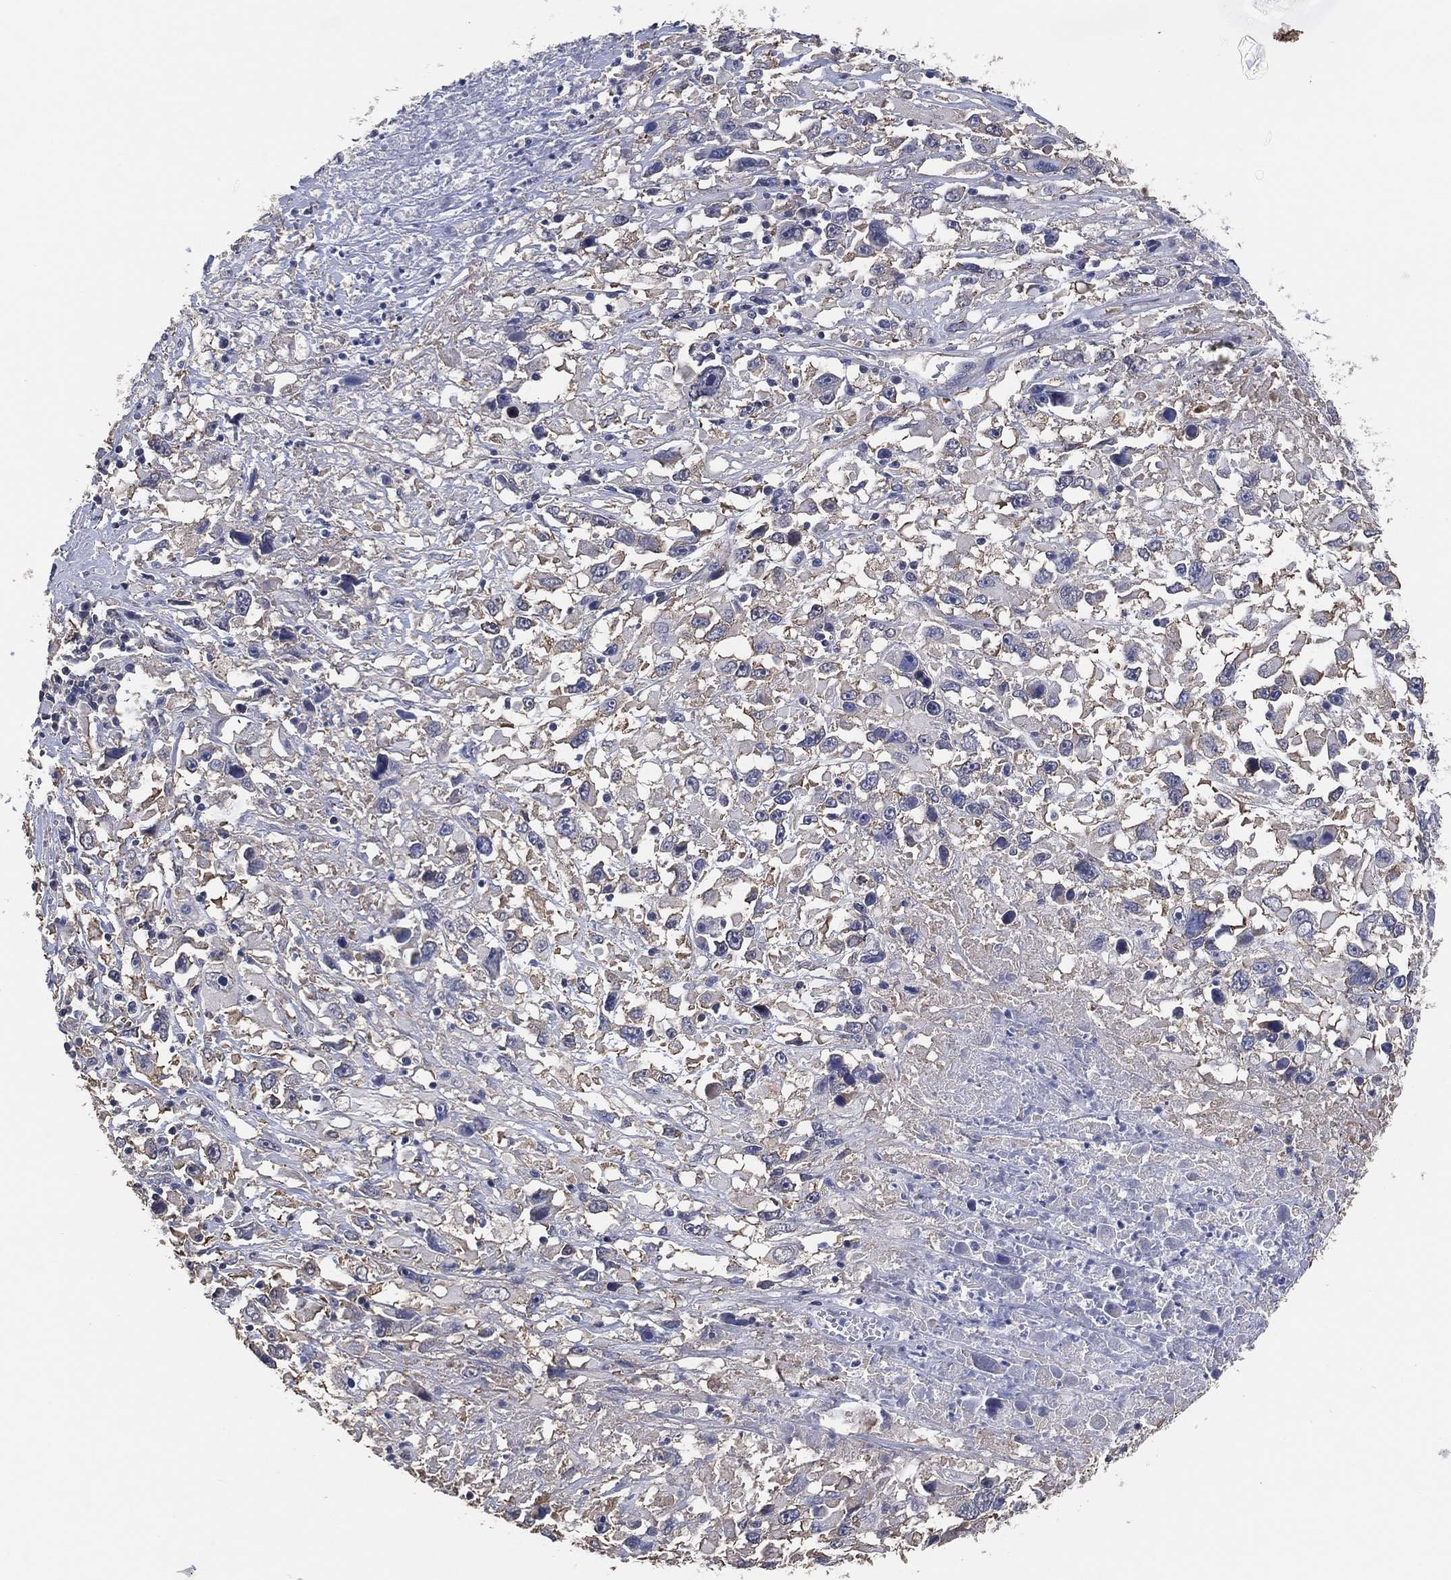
{"staining": {"intensity": "weak", "quantity": "<25%", "location": "cytoplasmic/membranous"}, "tissue": "melanoma", "cell_type": "Tumor cells", "image_type": "cancer", "snomed": [{"axis": "morphology", "description": "Malignant melanoma, Metastatic site"}, {"axis": "topography", "description": "Soft tissue"}], "caption": "Immunohistochemistry histopathology image of neoplastic tissue: human malignant melanoma (metastatic site) stained with DAB (3,3'-diaminobenzidine) exhibits no significant protein staining in tumor cells. Brightfield microscopy of immunohistochemistry stained with DAB (brown) and hematoxylin (blue), captured at high magnification.", "gene": "KLK5", "patient": {"sex": "male", "age": 50}}